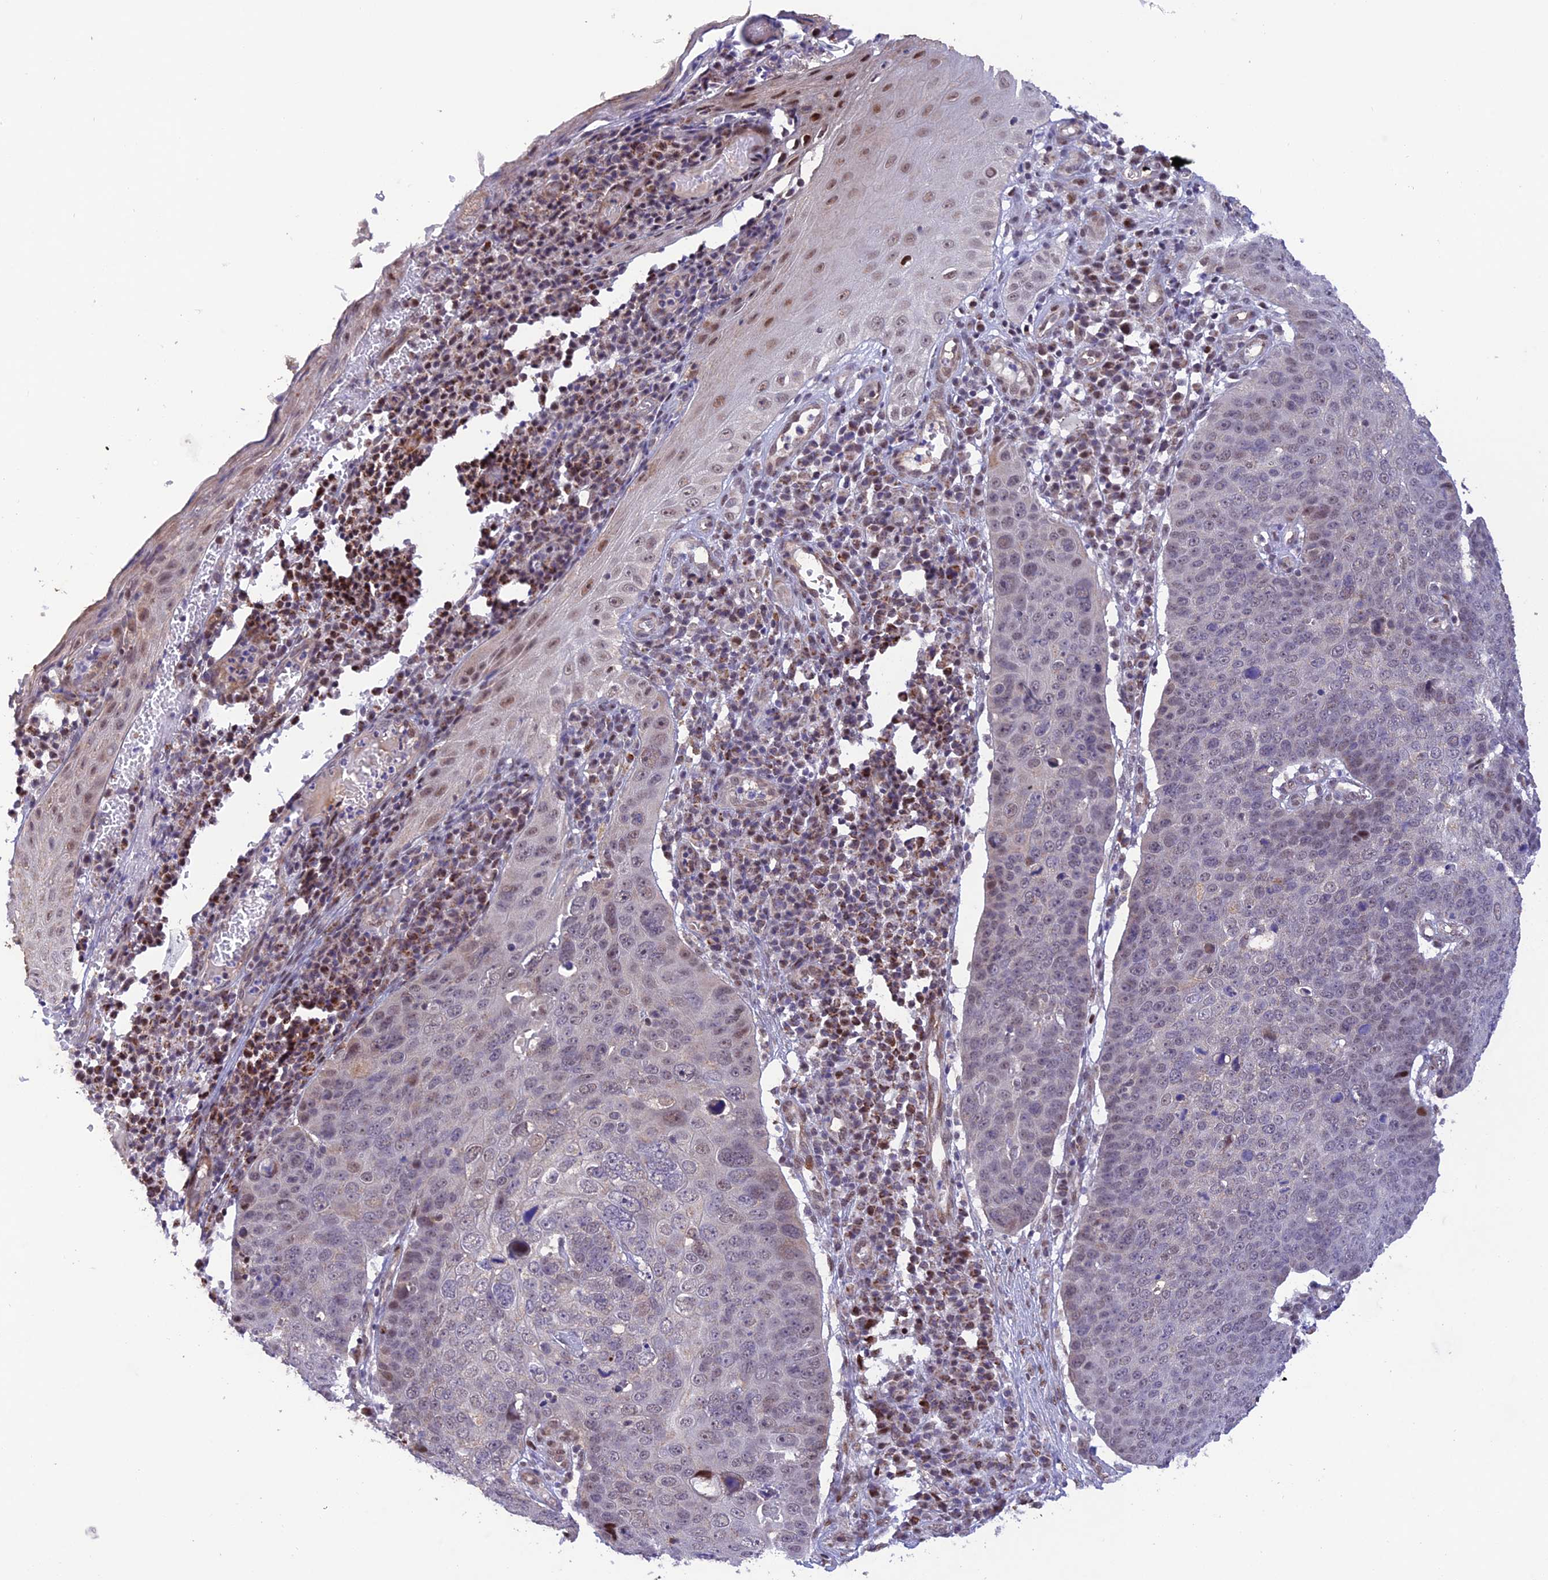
{"staining": {"intensity": "negative", "quantity": "none", "location": "none"}, "tissue": "skin cancer", "cell_type": "Tumor cells", "image_type": "cancer", "snomed": [{"axis": "morphology", "description": "Squamous cell carcinoma, NOS"}, {"axis": "topography", "description": "Skin"}], "caption": "Immunohistochemistry (IHC) image of human skin squamous cell carcinoma stained for a protein (brown), which demonstrates no staining in tumor cells.", "gene": "WDR55", "patient": {"sex": "male", "age": 71}}